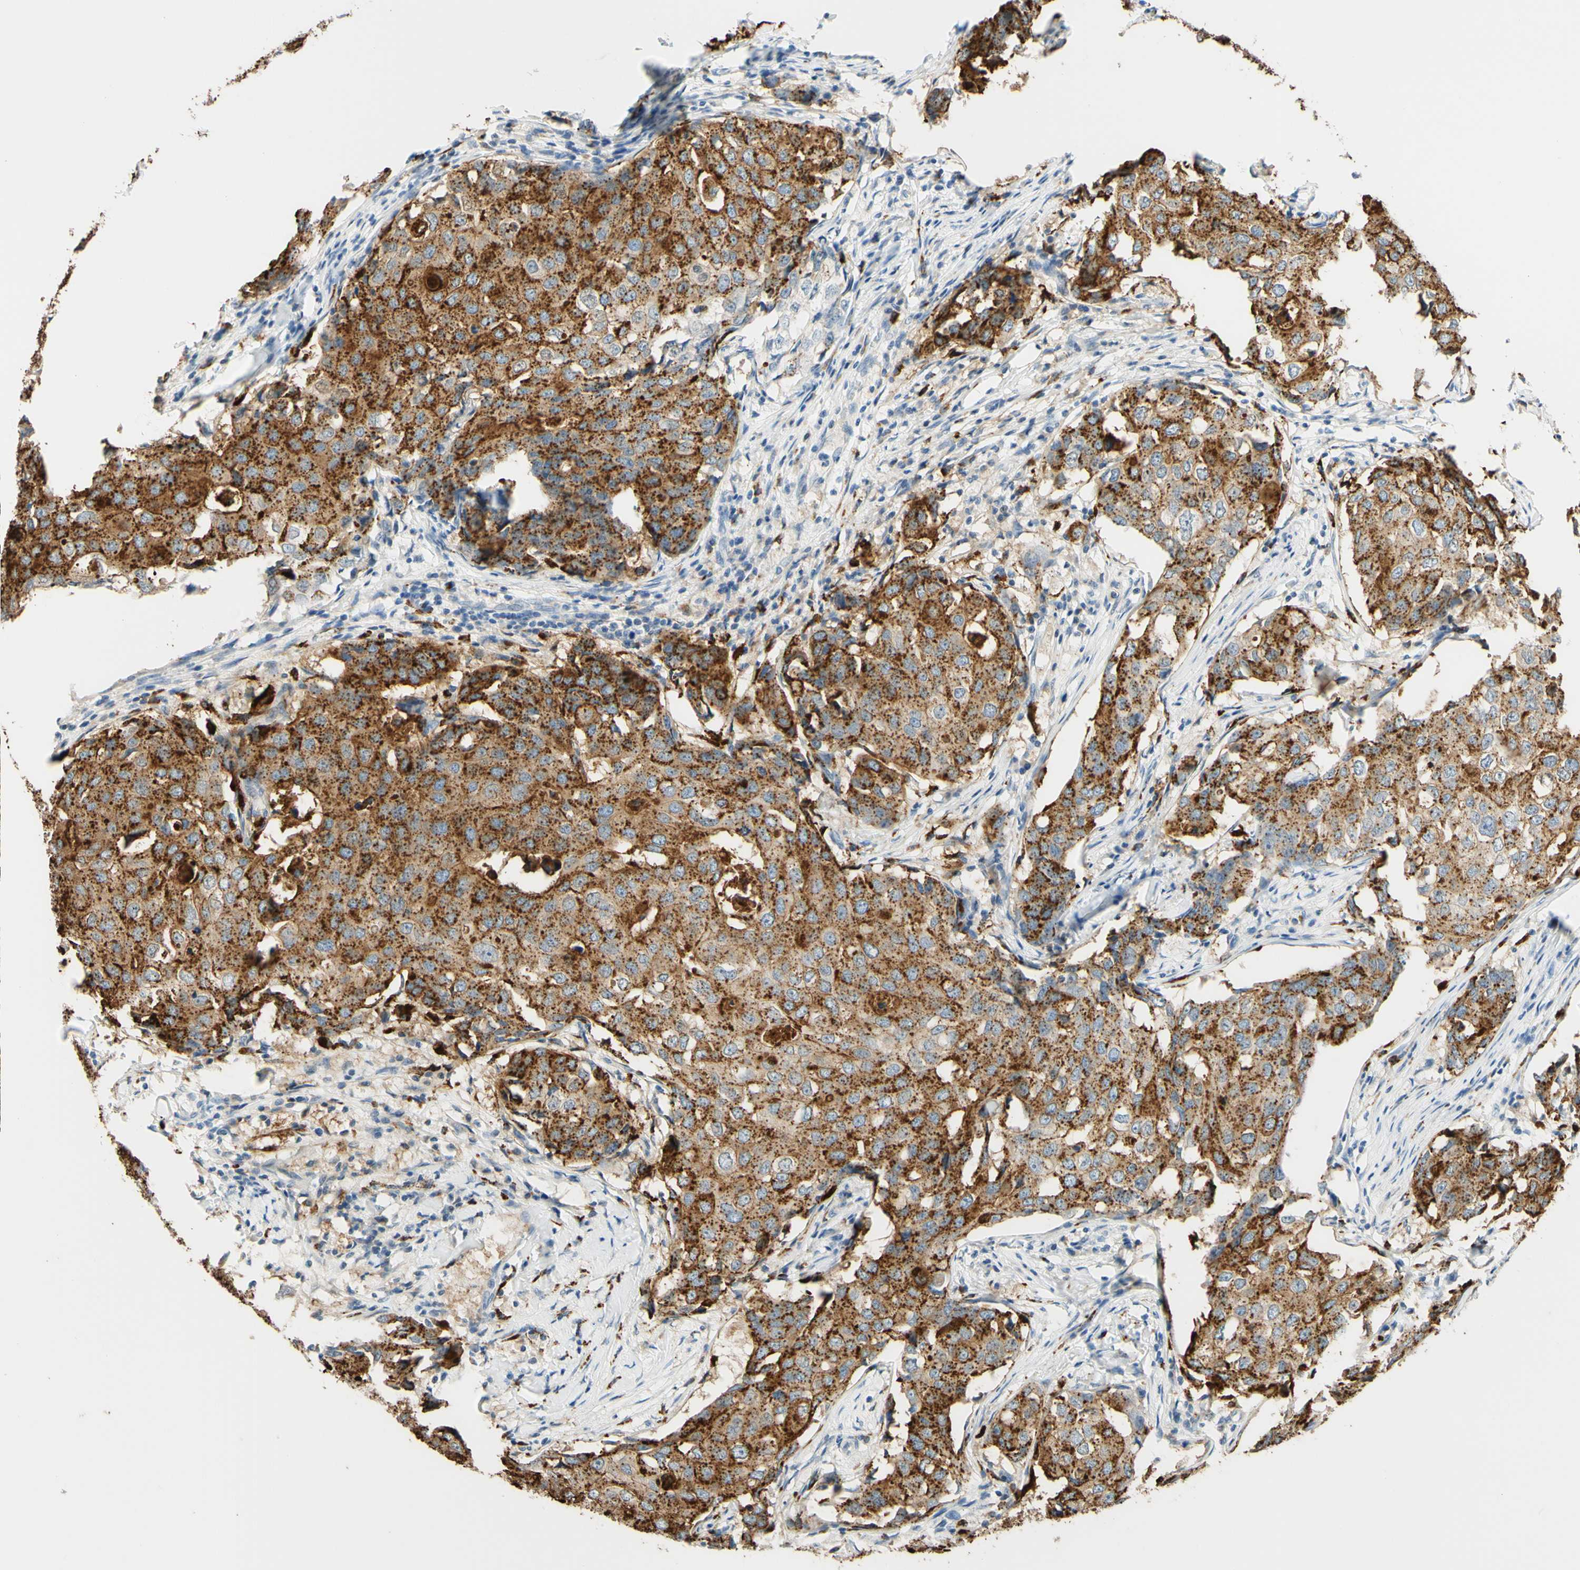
{"staining": {"intensity": "strong", "quantity": ">75%", "location": "cytoplasmic/membranous"}, "tissue": "breast cancer", "cell_type": "Tumor cells", "image_type": "cancer", "snomed": [{"axis": "morphology", "description": "Duct carcinoma"}, {"axis": "topography", "description": "Breast"}], "caption": "Human breast cancer (intraductal carcinoma) stained for a protein (brown) exhibits strong cytoplasmic/membranous positive staining in approximately >75% of tumor cells.", "gene": "TREM2", "patient": {"sex": "female", "age": 27}}